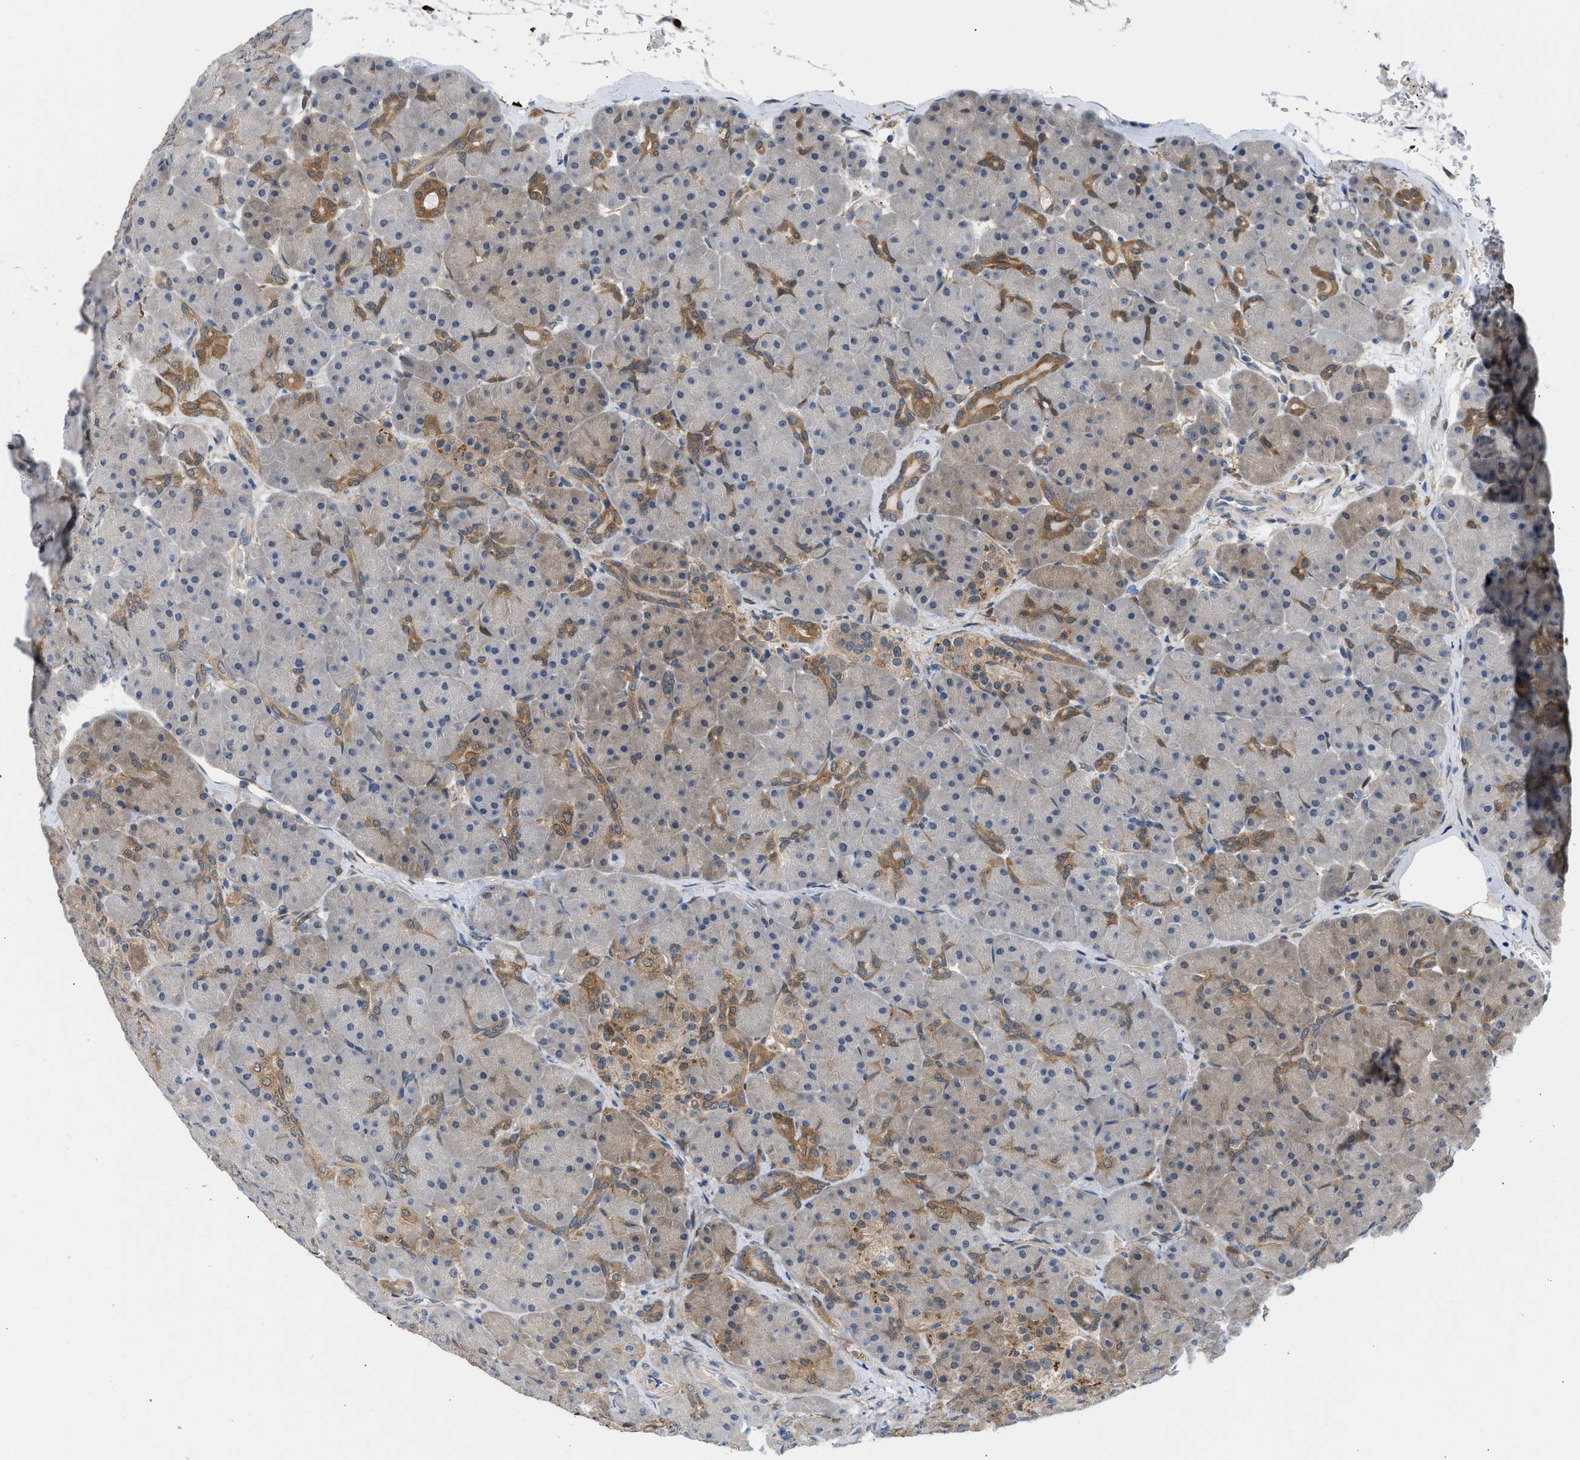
{"staining": {"intensity": "moderate", "quantity": "<25%", "location": "cytoplasmic/membranous"}, "tissue": "pancreas", "cell_type": "Exocrine glandular cells", "image_type": "normal", "snomed": [{"axis": "morphology", "description": "Normal tissue, NOS"}, {"axis": "topography", "description": "Pancreas"}], "caption": "Exocrine glandular cells exhibit moderate cytoplasmic/membranous expression in about <25% of cells in normal pancreas.", "gene": "CBR1", "patient": {"sex": "male", "age": 66}}